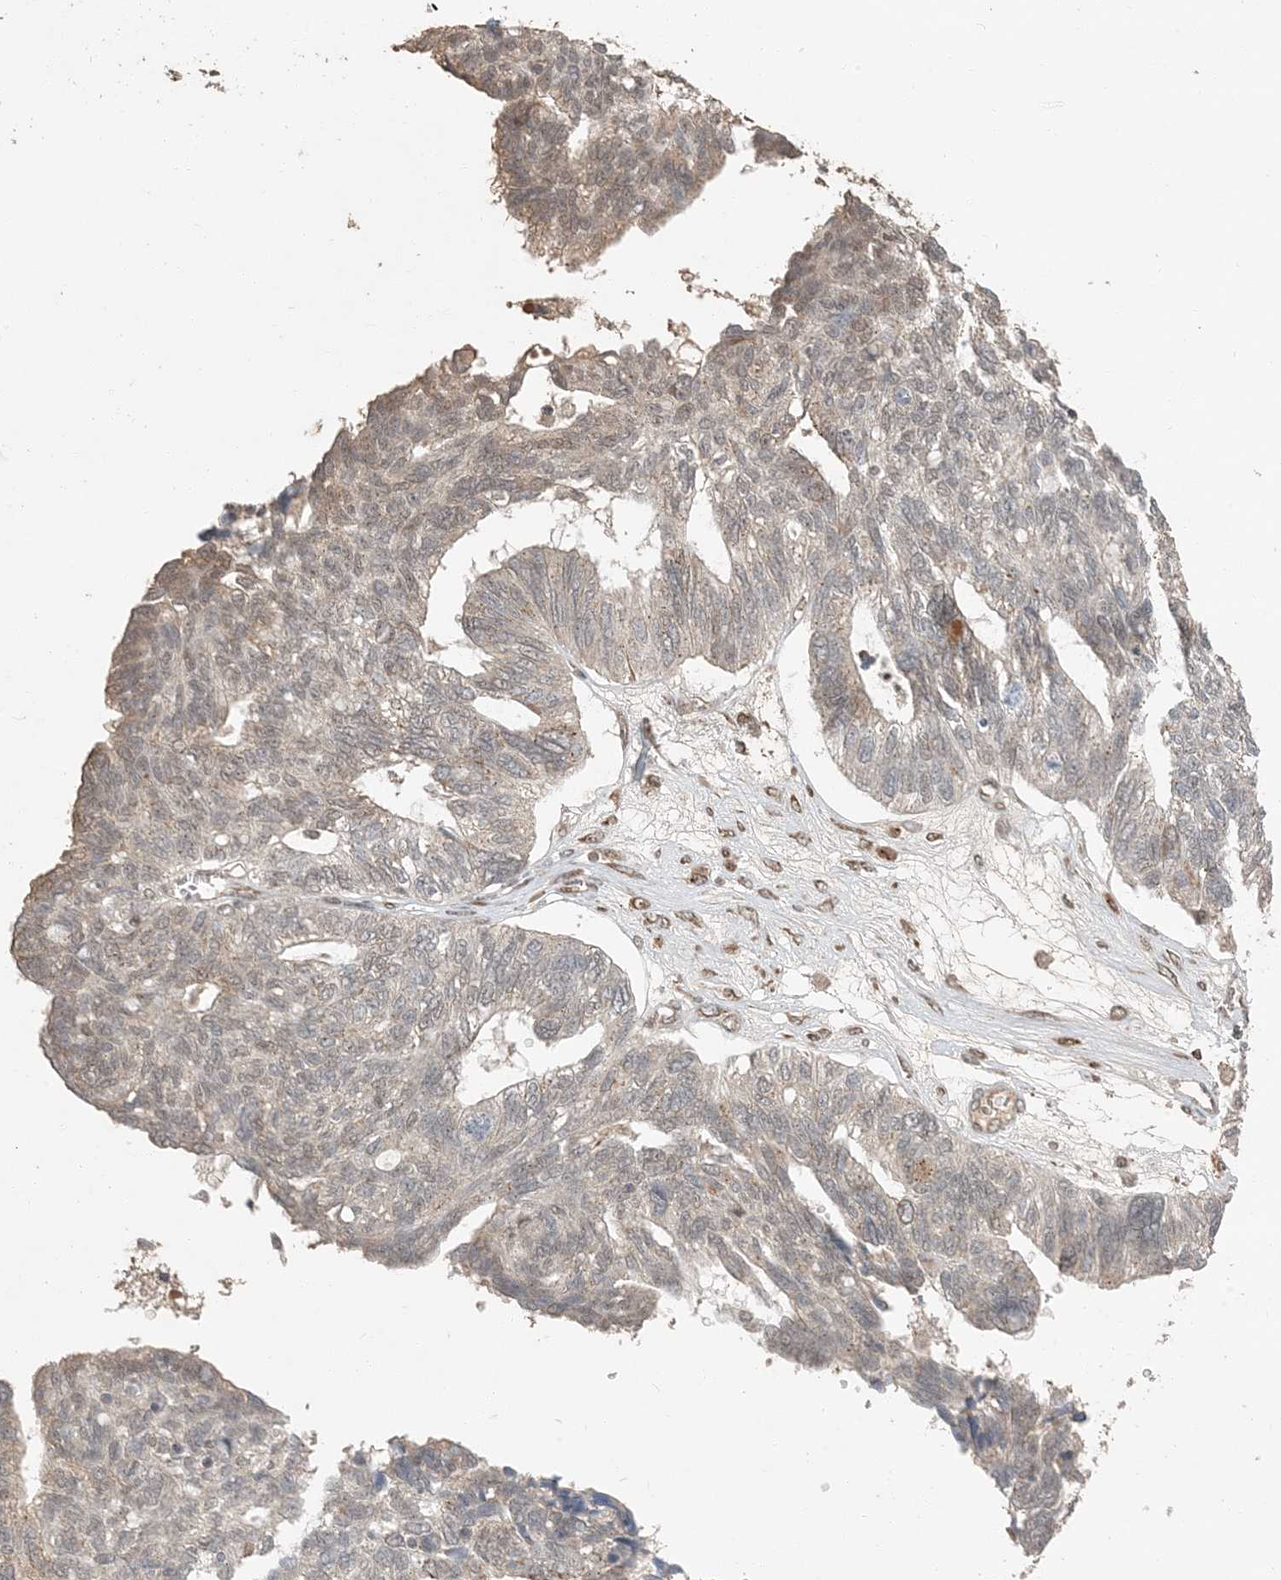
{"staining": {"intensity": "weak", "quantity": "<25%", "location": "cytoplasmic/membranous"}, "tissue": "ovarian cancer", "cell_type": "Tumor cells", "image_type": "cancer", "snomed": [{"axis": "morphology", "description": "Cystadenocarcinoma, serous, NOS"}, {"axis": "topography", "description": "Ovary"}], "caption": "Protein analysis of ovarian cancer shows no significant staining in tumor cells.", "gene": "RER1", "patient": {"sex": "female", "age": 79}}